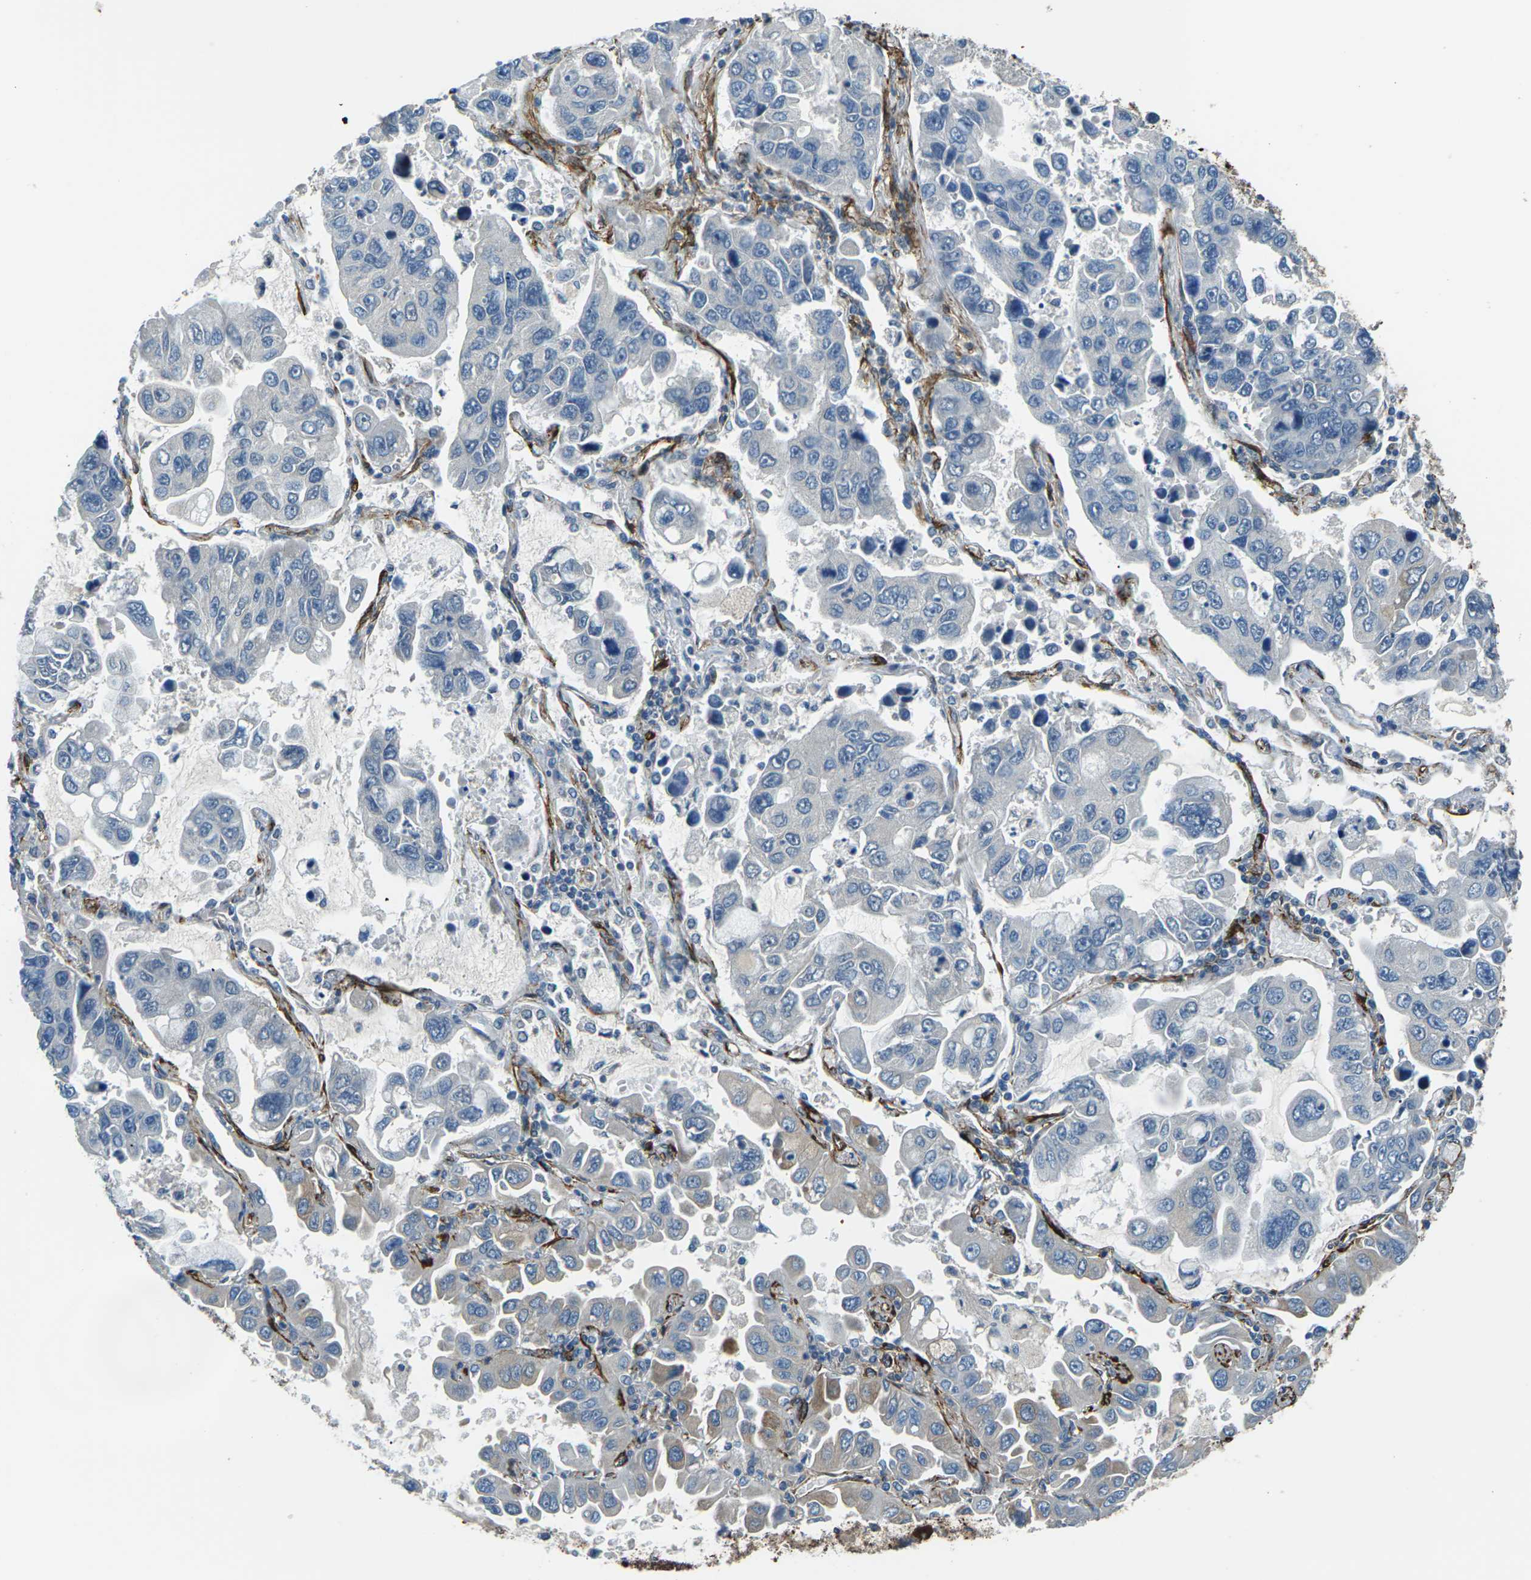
{"staining": {"intensity": "negative", "quantity": "none", "location": "none"}, "tissue": "lung cancer", "cell_type": "Tumor cells", "image_type": "cancer", "snomed": [{"axis": "morphology", "description": "Adenocarcinoma, NOS"}, {"axis": "topography", "description": "Lung"}], "caption": "Lung adenocarcinoma was stained to show a protein in brown. There is no significant expression in tumor cells. (DAB (3,3'-diaminobenzidine) IHC, high magnification).", "gene": "GRAMD1C", "patient": {"sex": "male", "age": 64}}